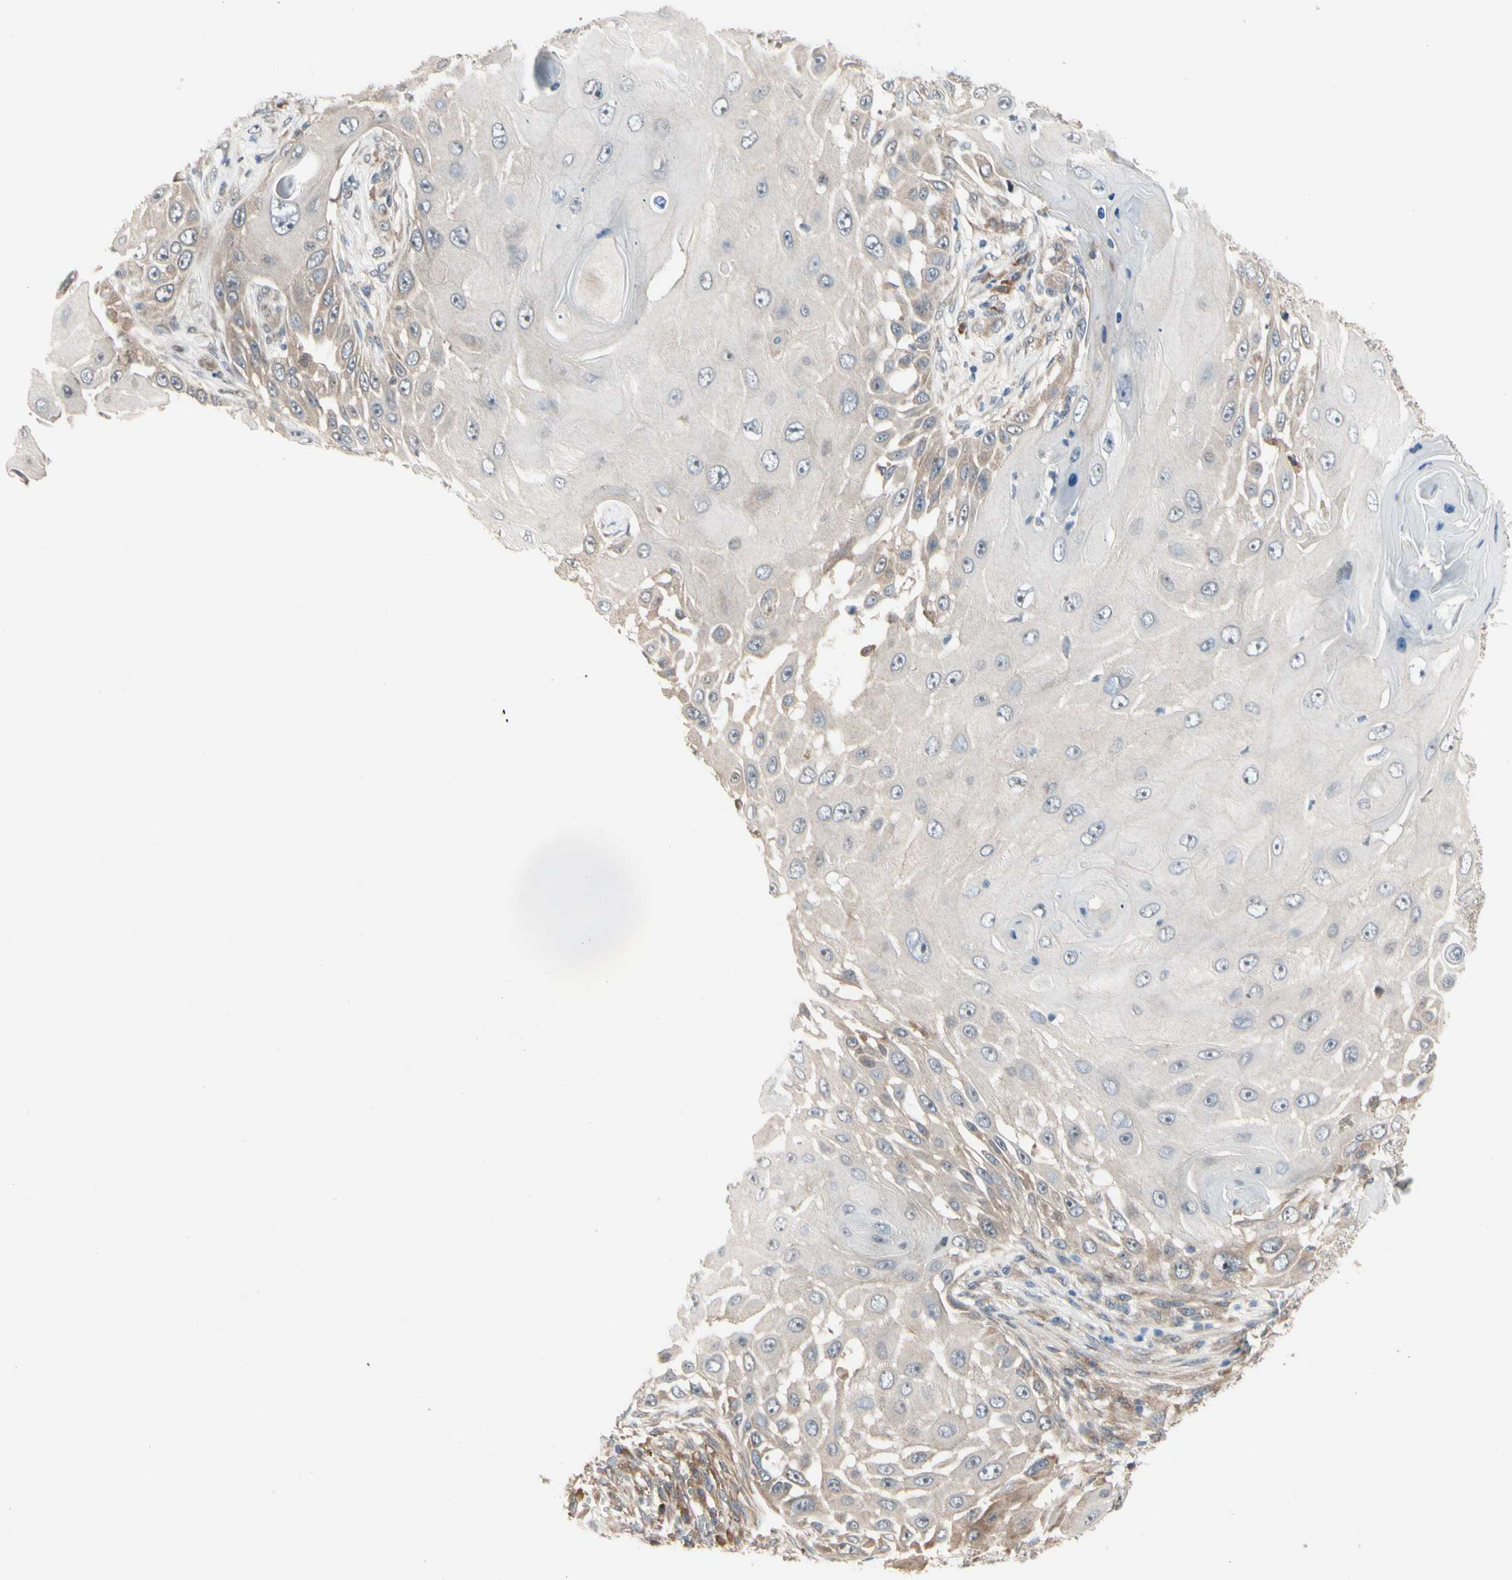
{"staining": {"intensity": "weak", "quantity": "<25%", "location": "cytoplasmic/membranous"}, "tissue": "skin cancer", "cell_type": "Tumor cells", "image_type": "cancer", "snomed": [{"axis": "morphology", "description": "Squamous cell carcinoma, NOS"}, {"axis": "topography", "description": "Skin"}], "caption": "Tumor cells are negative for brown protein staining in skin cancer (squamous cell carcinoma). (DAB (3,3'-diaminobenzidine) IHC with hematoxylin counter stain).", "gene": "SNX29", "patient": {"sex": "female", "age": 44}}